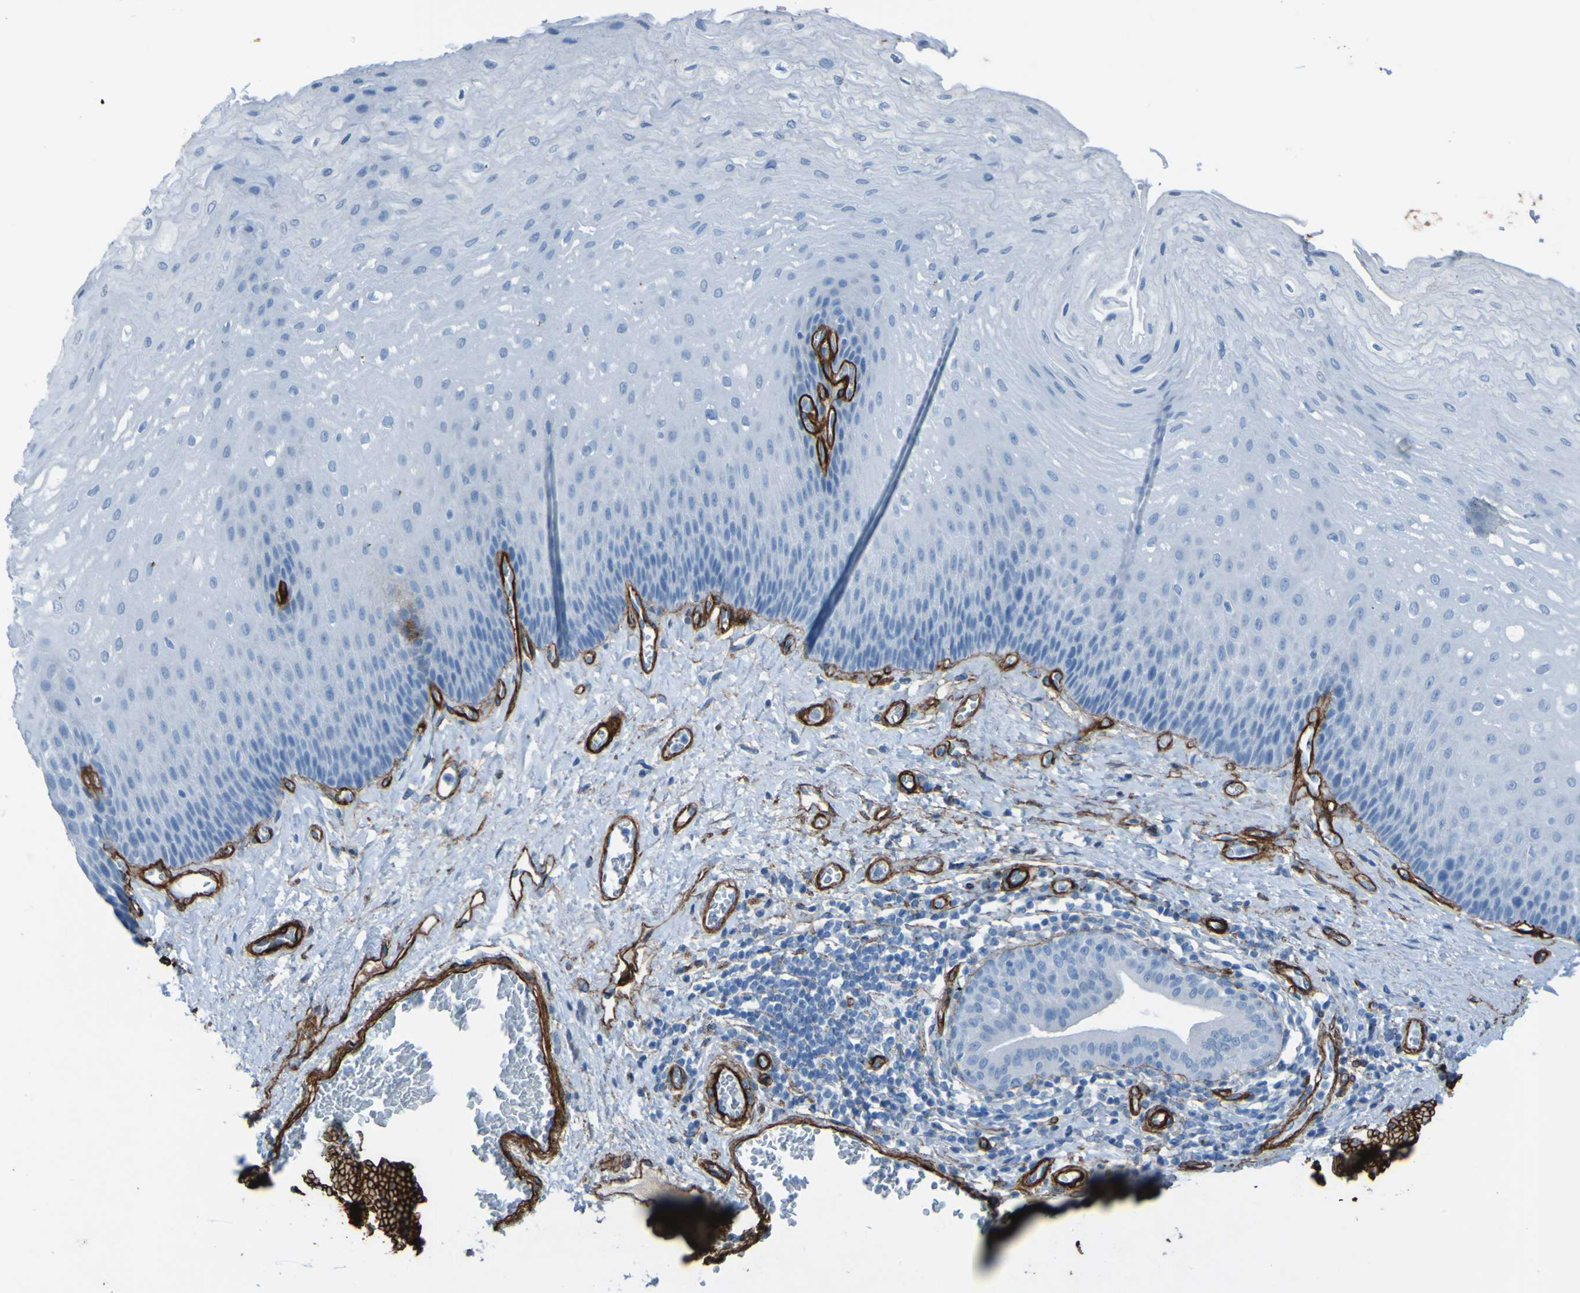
{"staining": {"intensity": "negative", "quantity": "none", "location": "none"}, "tissue": "esophagus", "cell_type": "Squamous epithelial cells", "image_type": "normal", "snomed": [{"axis": "morphology", "description": "Normal tissue, NOS"}, {"axis": "topography", "description": "Esophagus"}], "caption": "Protein analysis of normal esophagus demonstrates no significant staining in squamous epithelial cells.", "gene": "COL4A2", "patient": {"sex": "female", "age": 72}}